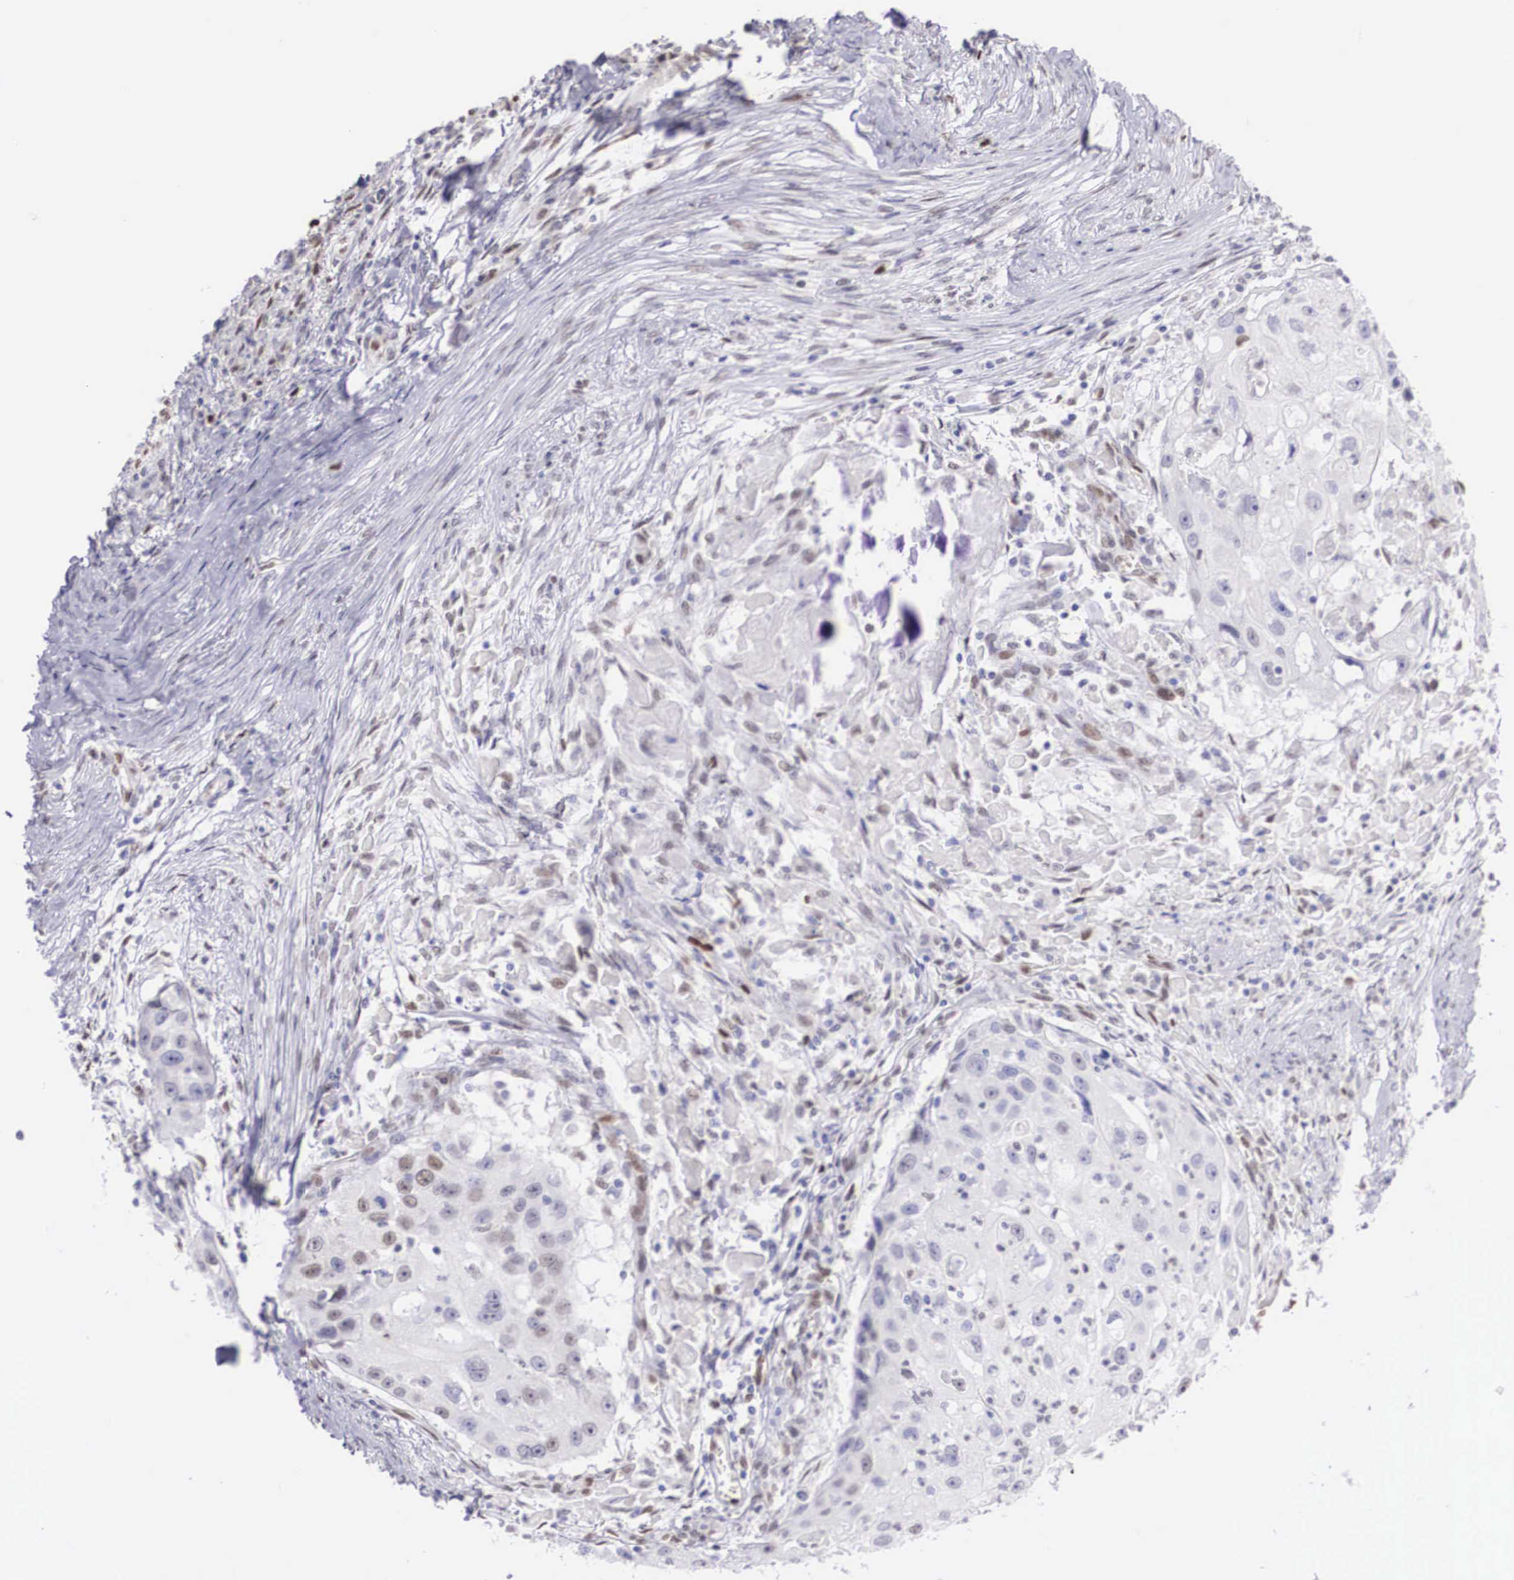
{"staining": {"intensity": "weak", "quantity": "<25%", "location": "nuclear"}, "tissue": "head and neck cancer", "cell_type": "Tumor cells", "image_type": "cancer", "snomed": [{"axis": "morphology", "description": "Squamous cell carcinoma, NOS"}, {"axis": "topography", "description": "Head-Neck"}], "caption": "DAB immunohistochemical staining of human head and neck cancer reveals no significant staining in tumor cells.", "gene": "HMGN5", "patient": {"sex": "male", "age": 64}}